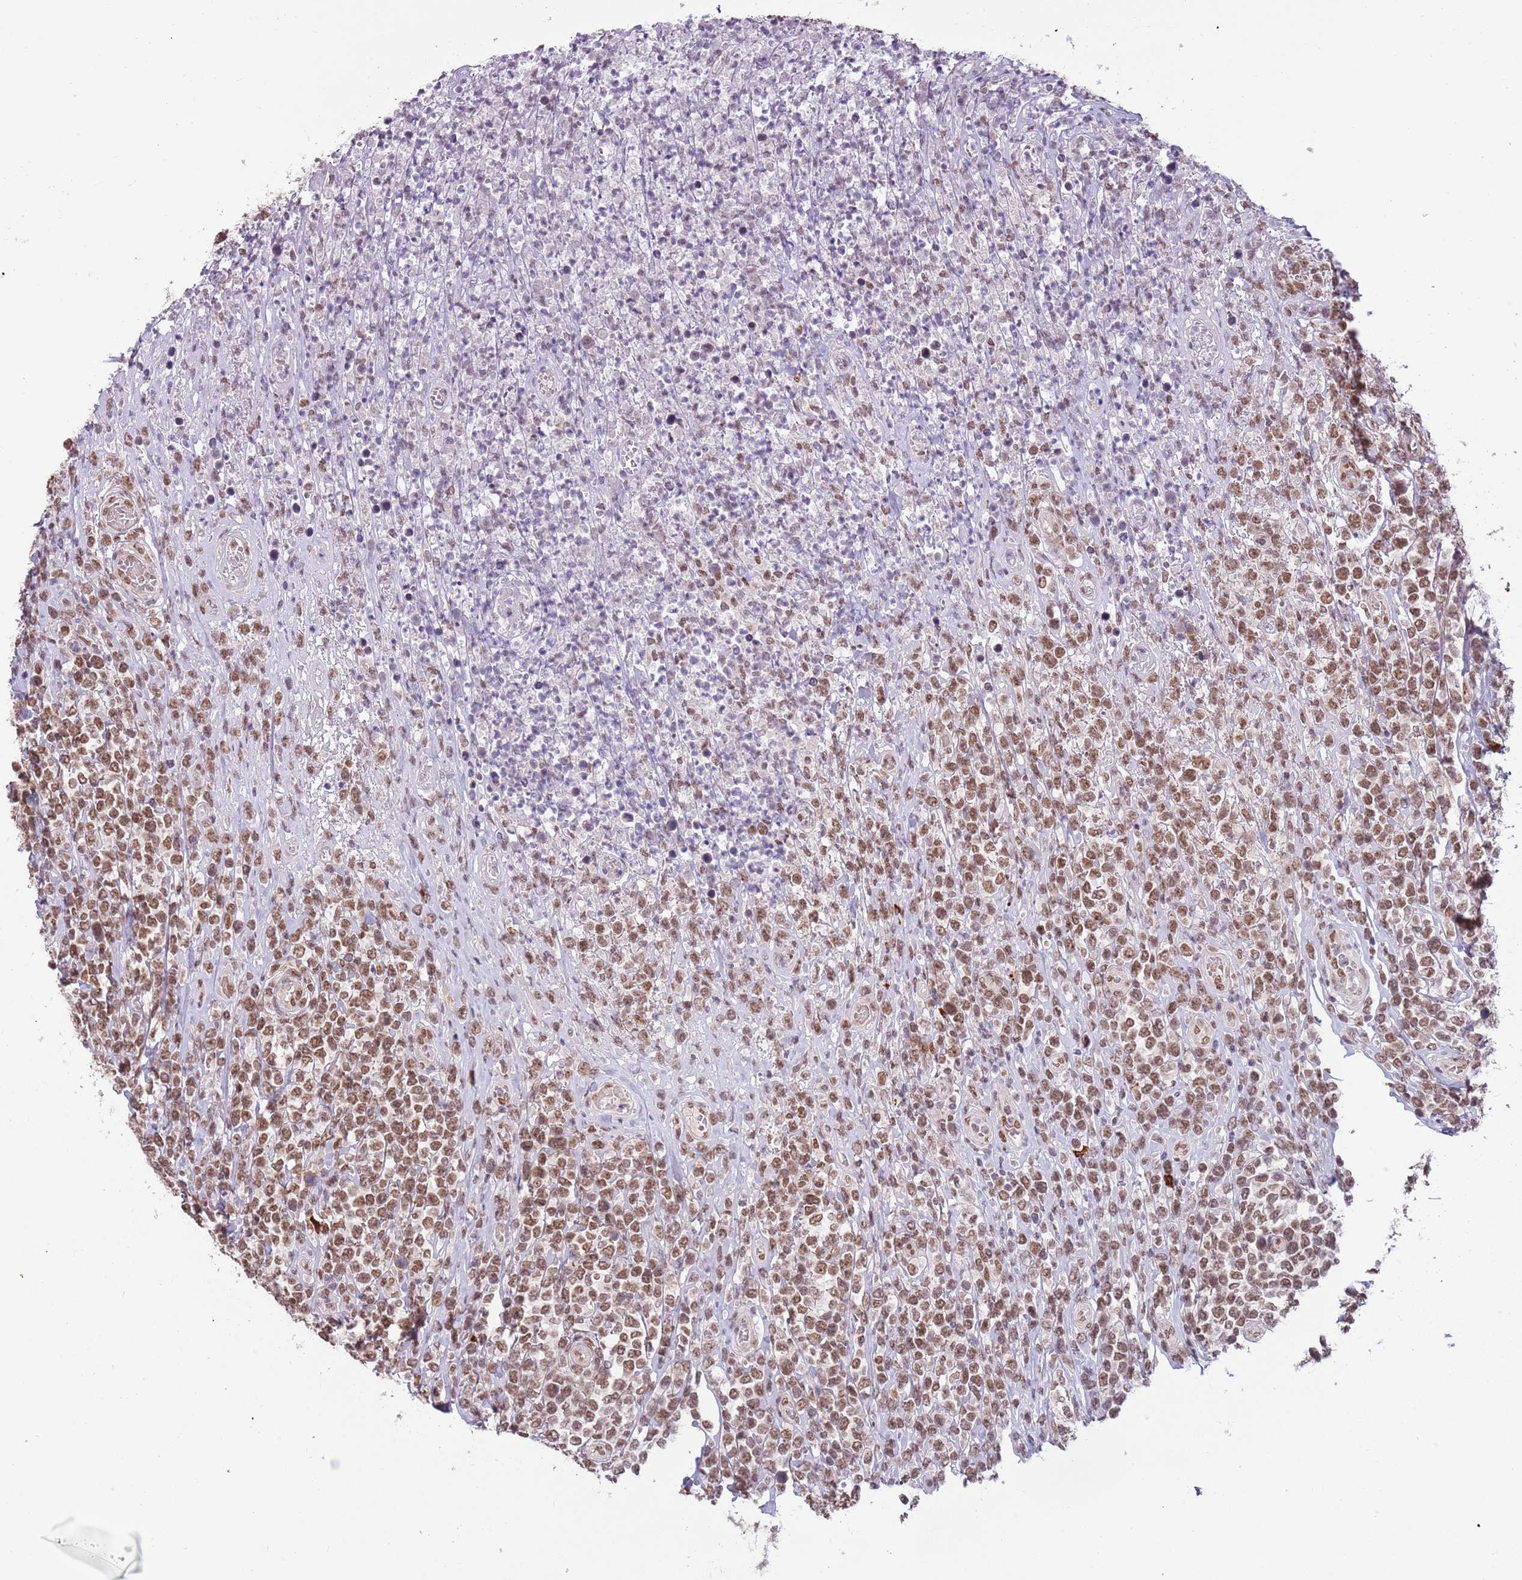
{"staining": {"intensity": "moderate", "quantity": ">75%", "location": "nuclear"}, "tissue": "lymphoma", "cell_type": "Tumor cells", "image_type": "cancer", "snomed": [{"axis": "morphology", "description": "Malignant lymphoma, non-Hodgkin's type, High grade"}, {"axis": "topography", "description": "Soft tissue"}], "caption": "Moderate nuclear staining for a protein is seen in about >75% of tumor cells of high-grade malignant lymphoma, non-Hodgkin's type using IHC.", "gene": "FAM120AOS", "patient": {"sex": "female", "age": 56}}